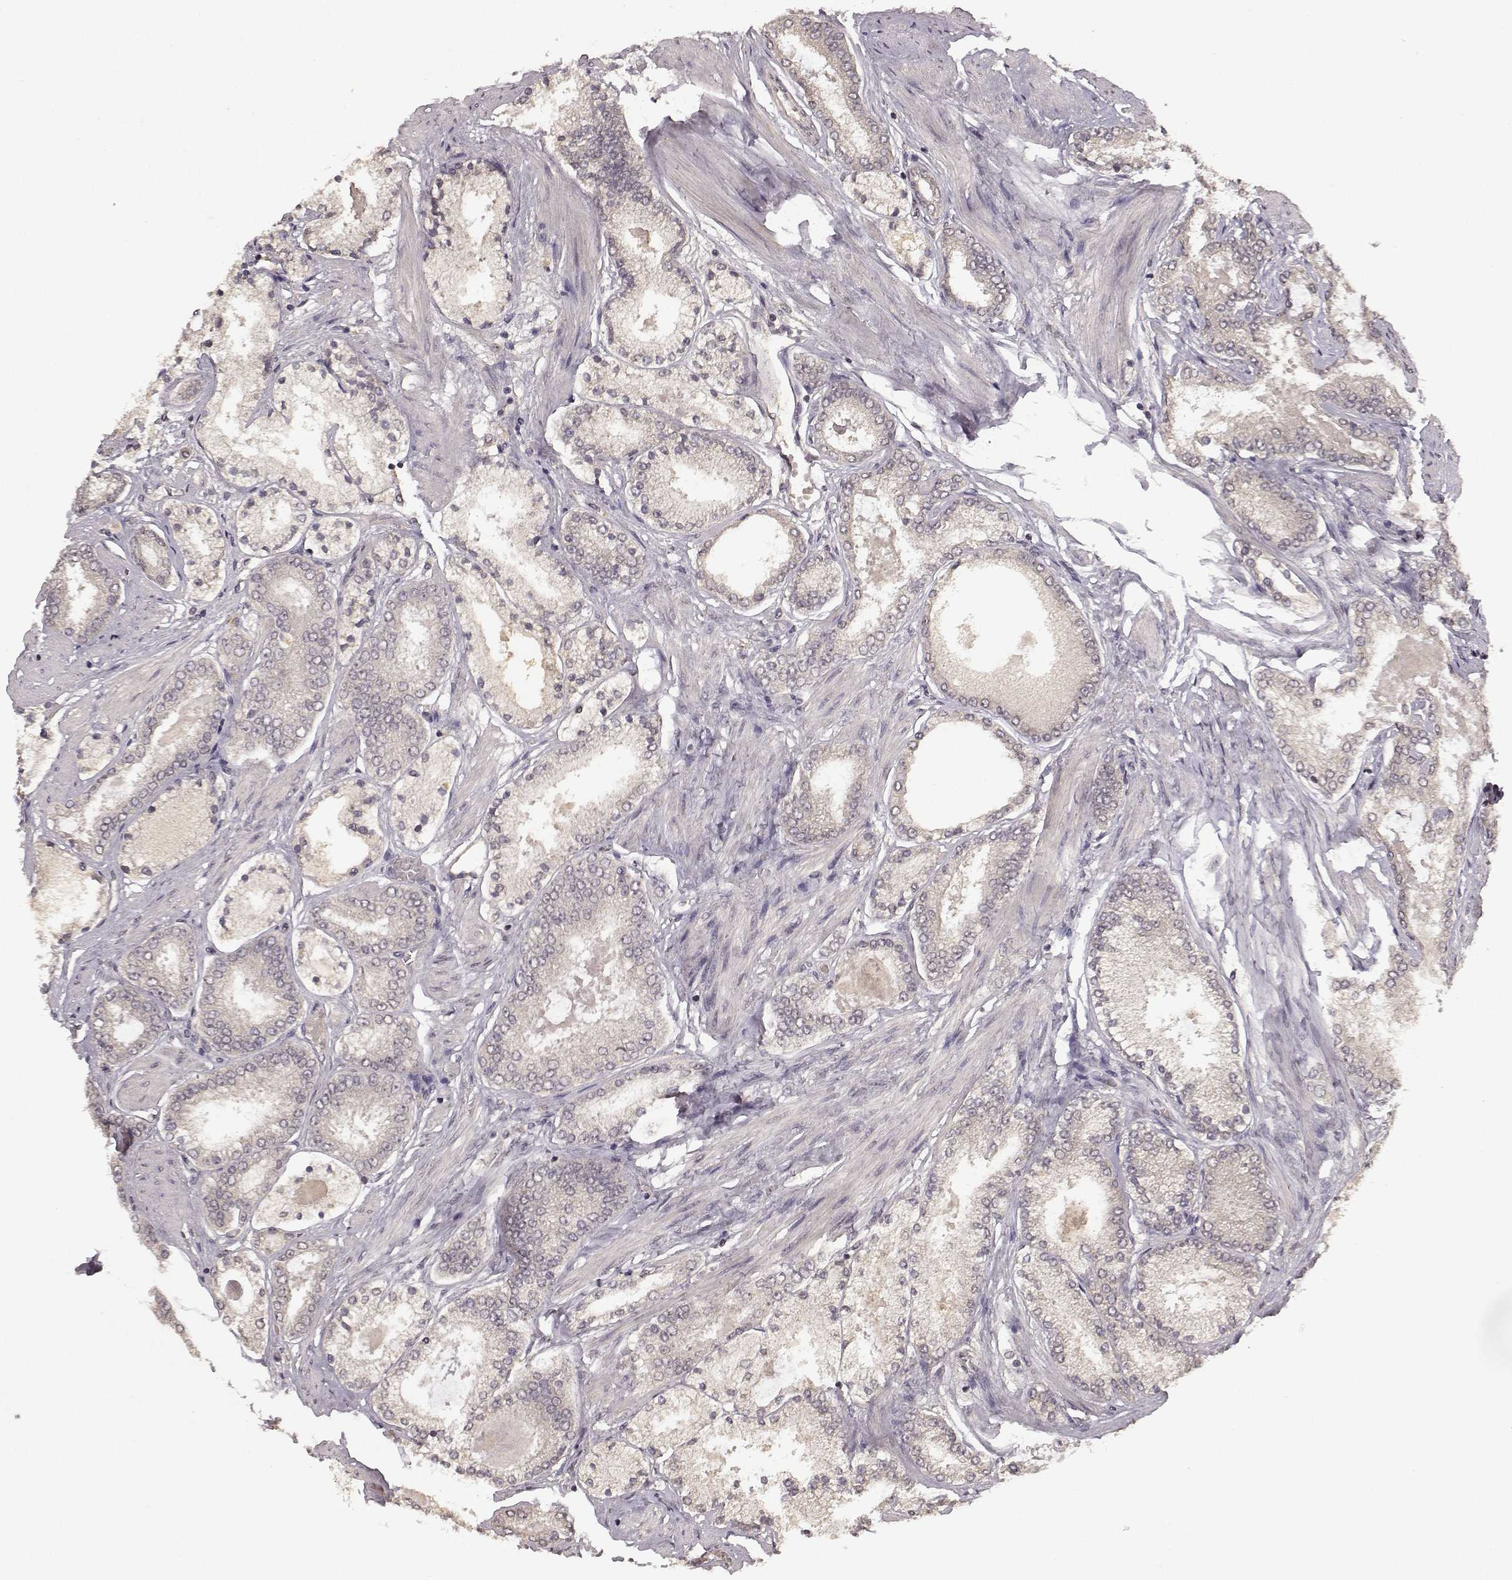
{"staining": {"intensity": "negative", "quantity": "none", "location": "none"}, "tissue": "prostate cancer", "cell_type": "Tumor cells", "image_type": "cancer", "snomed": [{"axis": "morphology", "description": "Adenocarcinoma, High grade"}, {"axis": "topography", "description": "Prostate"}], "caption": "DAB (3,3'-diaminobenzidine) immunohistochemical staining of prostate cancer (high-grade adenocarcinoma) shows no significant staining in tumor cells.", "gene": "NTRK2", "patient": {"sex": "male", "age": 63}}